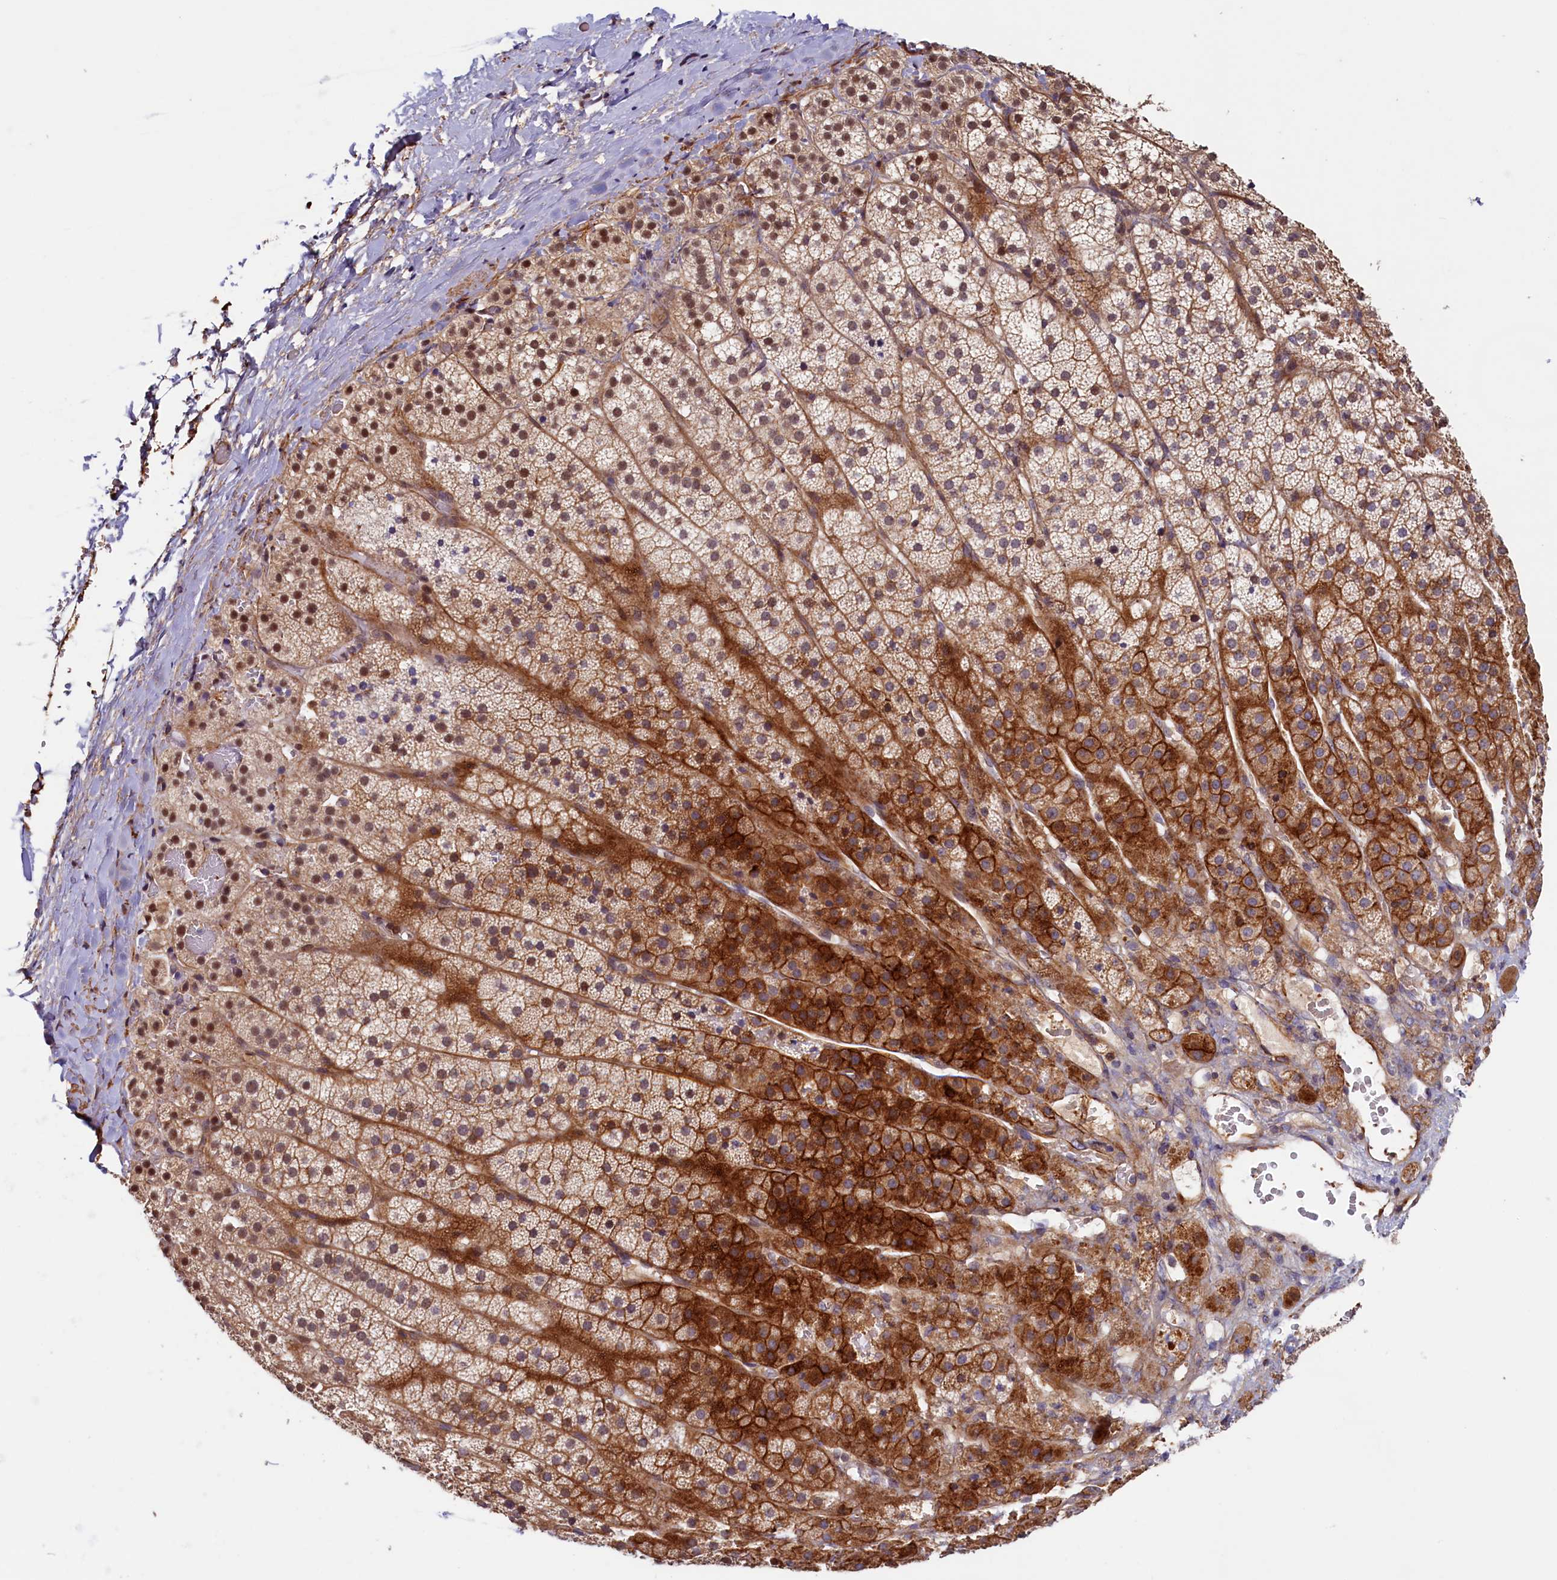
{"staining": {"intensity": "strong", "quantity": ">75%", "location": "cytoplasmic/membranous,nuclear"}, "tissue": "adrenal gland", "cell_type": "Glandular cells", "image_type": "normal", "snomed": [{"axis": "morphology", "description": "Normal tissue, NOS"}, {"axis": "topography", "description": "Adrenal gland"}], "caption": "IHC staining of normal adrenal gland, which displays high levels of strong cytoplasmic/membranous,nuclear expression in about >75% of glandular cells indicating strong cytoplasmic/membranous,nuclear protein expression. The staining was performed using DAB (brown) for protein detection and nuclei were counterstained in hematoxylin (blue).", "gene": "DUOXA1", "patient": {"sex": "female", "age": 44}}